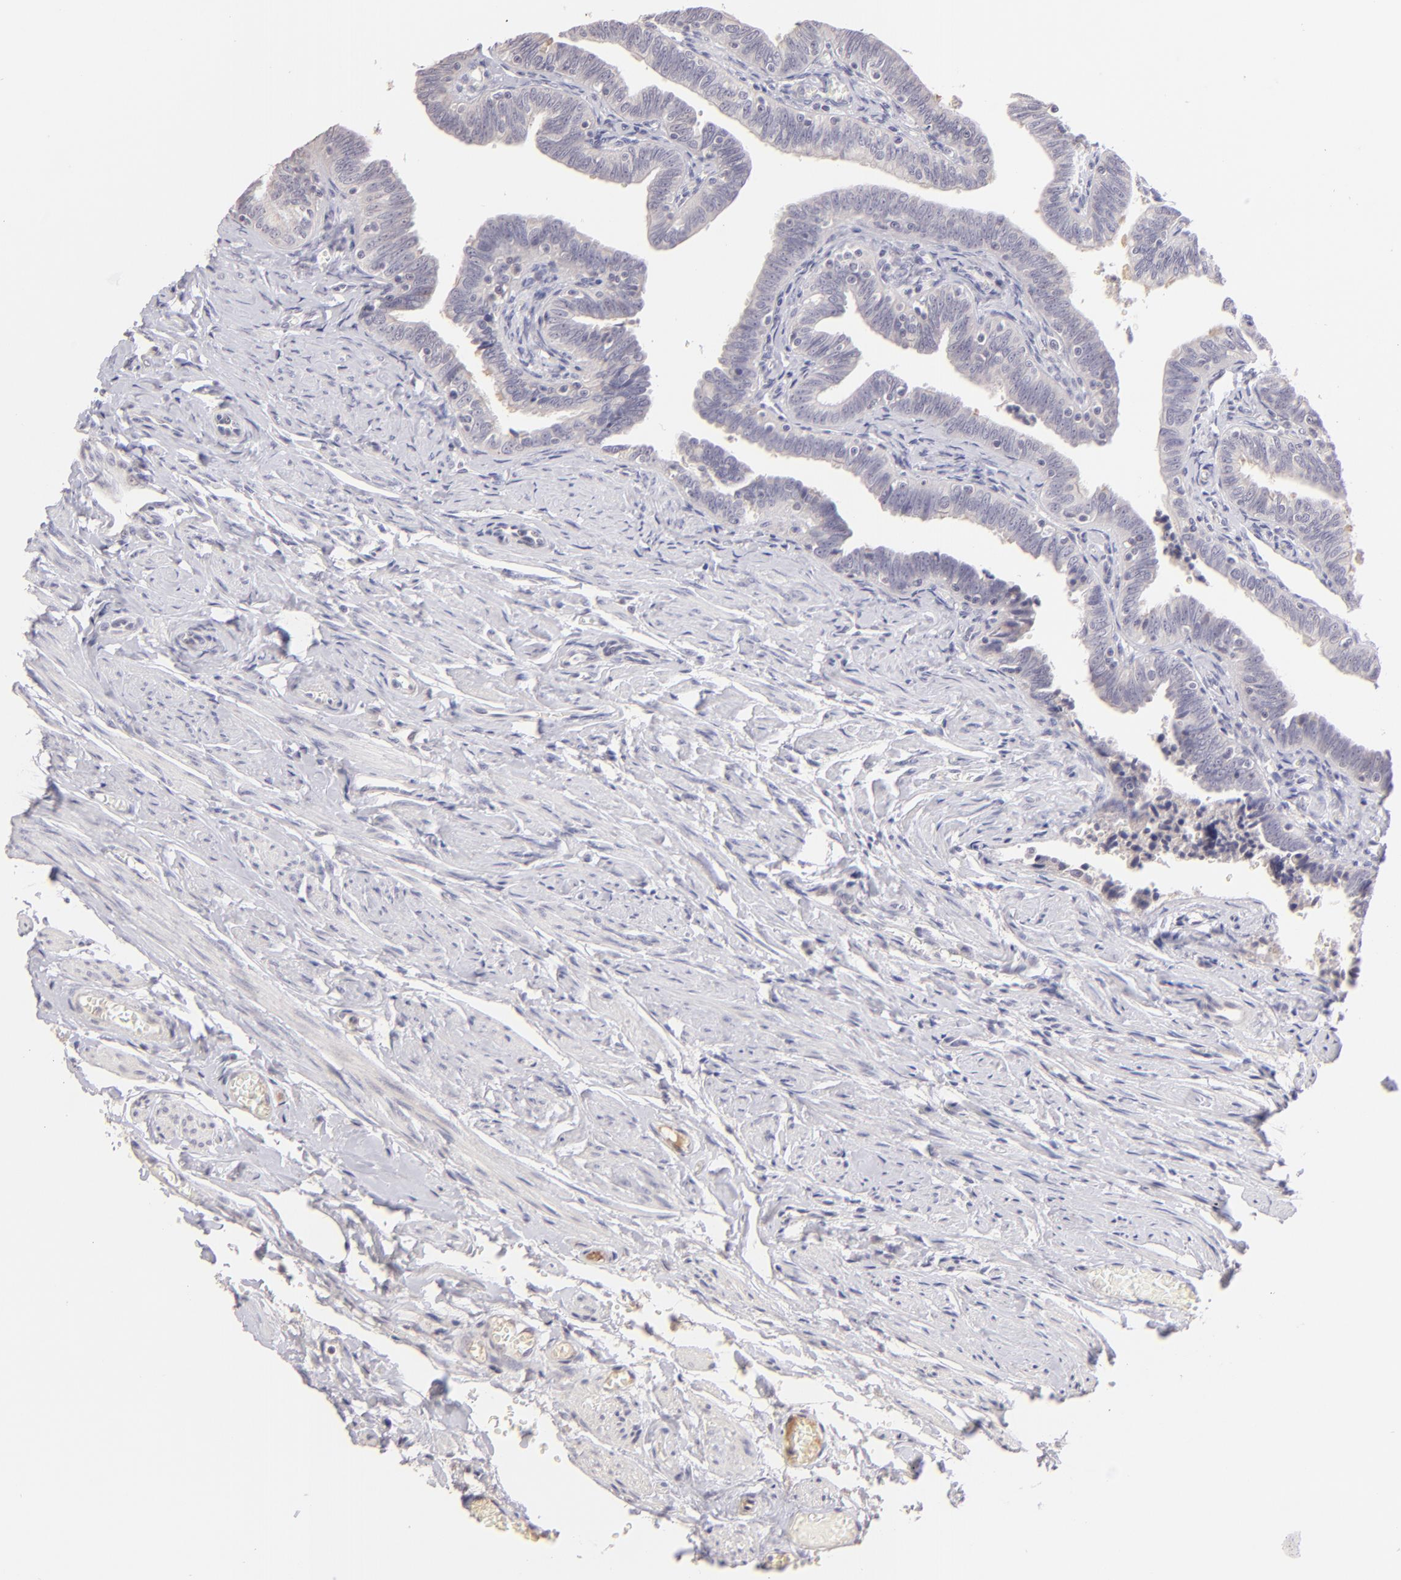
{"staining": {"intensity": "negative", "quantity": "none", "location": "none"}, "tissue": "fallopian tube", "cell_type": "Glandular cells", "image_type": "normal", "snomed": [{"axis": "morphology", "description": "Normal tissue, NOS"}, {"axis": "topography", "description": "Fallopian tube"}, {"axis": "topography", "description": "Ovary"}], "caption": "Immunohistochemistry (IHC) image of normal human fallopian tube stained for a protein (brown), which displays no expression in glandular cells. (Stains: DAB (3,3'-diaminobenzidine) immunohistochemistry (IHC) with hematoxylin counter stain, Microscopy: brightfield microscopy at high magnification).", "gene": "MAGEA1", "patient": {"sex": "female", "age": 69}}